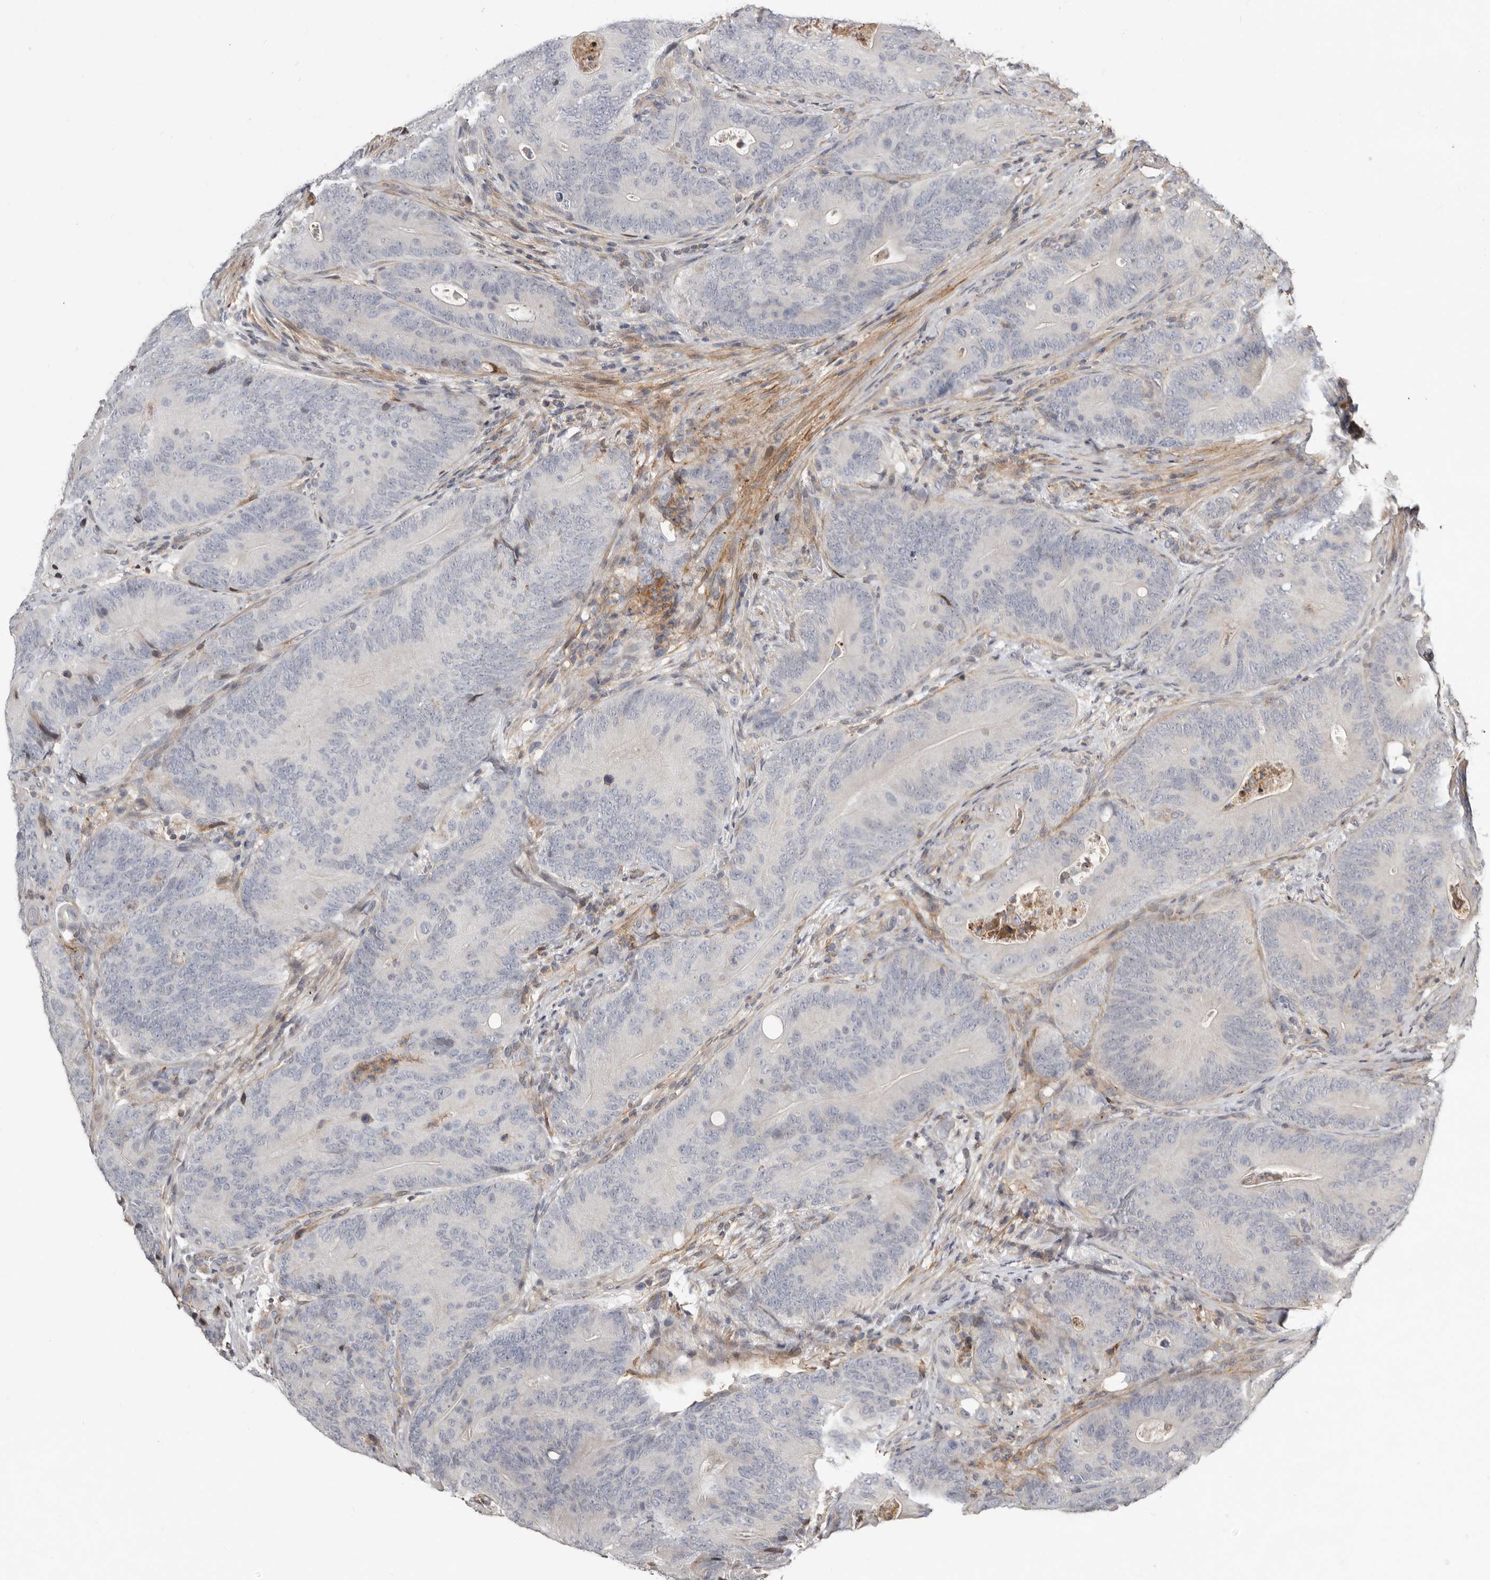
{"staining": {"intensity": "negative", "quantity": "none", "location": "none"}, "tissue": "colorectal cancer", "cell_type": "Tumor cells", "image_type": "cancer", "snomed": [{"axis": "morphology", "description": "Normal tissue, NOS"}, {"axis": "topography", "description": "Colon"}], "caption": "Immunohistochemistry of human colorectal cancer demonstrates no staining in tumor cells.", "gene": "KIF26B", "patient": {"sex": "female", "age": 82}}